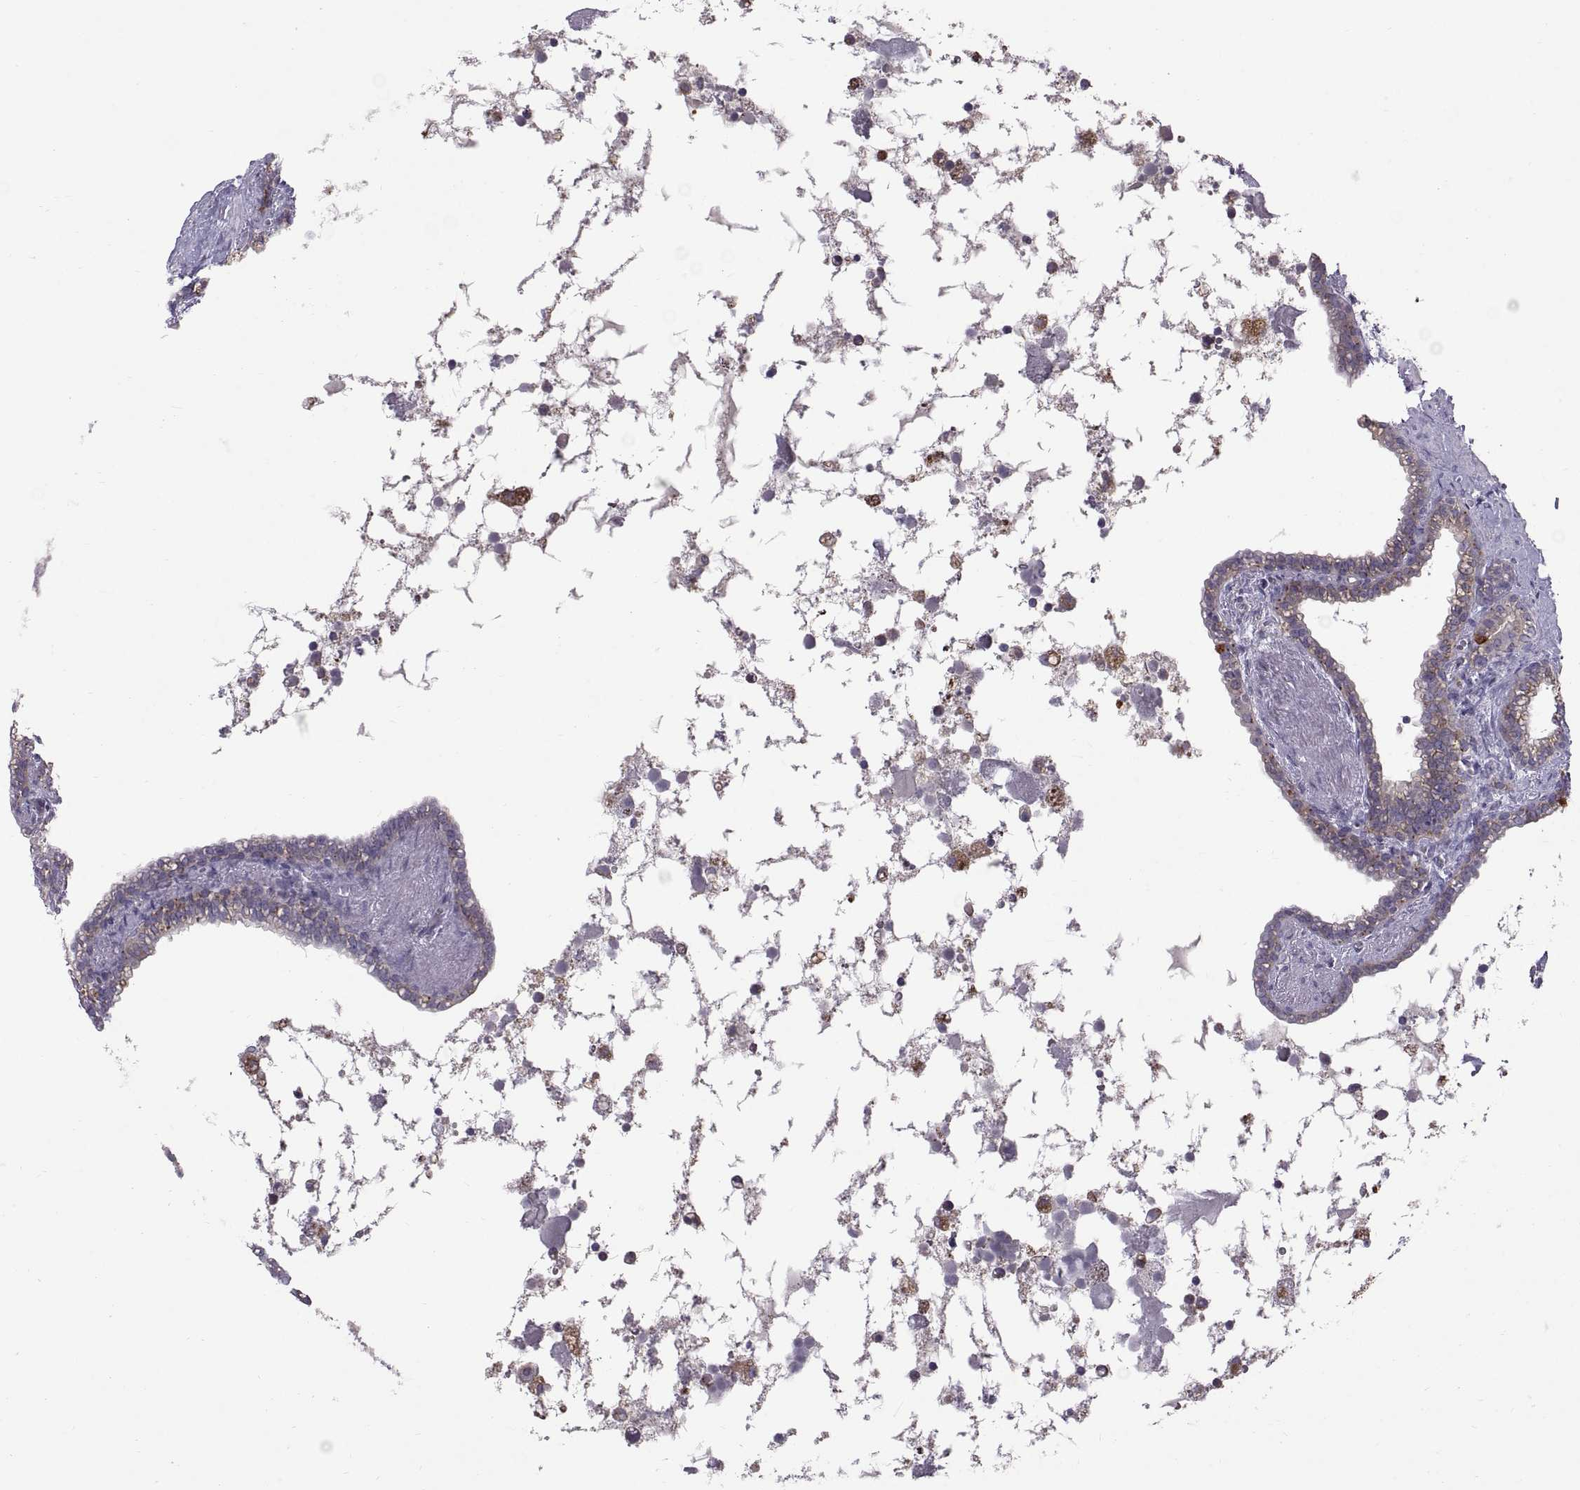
{"staining": {"intensity": "weak", "quantity": "25%-75%", "location": "cytoplasmic/membranous"}, "tissue": "seminal vesicle", "cell_type": "Glandular cells", "image_type": "normal", "snomed": [{"axis": "morphology", "description": "Normal tissue, NOS"}, {"axis": "morphology", "description": "Urothelial carcinoma, NOS"}, {"axis": "topography", "description": "Urinary bladder"}, {"axis": "topography", "description": "Seminal veicle"}], "caption": "Immunohistochemical staining of benign human seminal vesicle demonstrates 25%-75% levels of weak cytoplasmic/membranous protein expression in approximately 25%-75% of glandular cells.", "gene": "ARSL", "patient": {"sex": "male", "age": 76}}